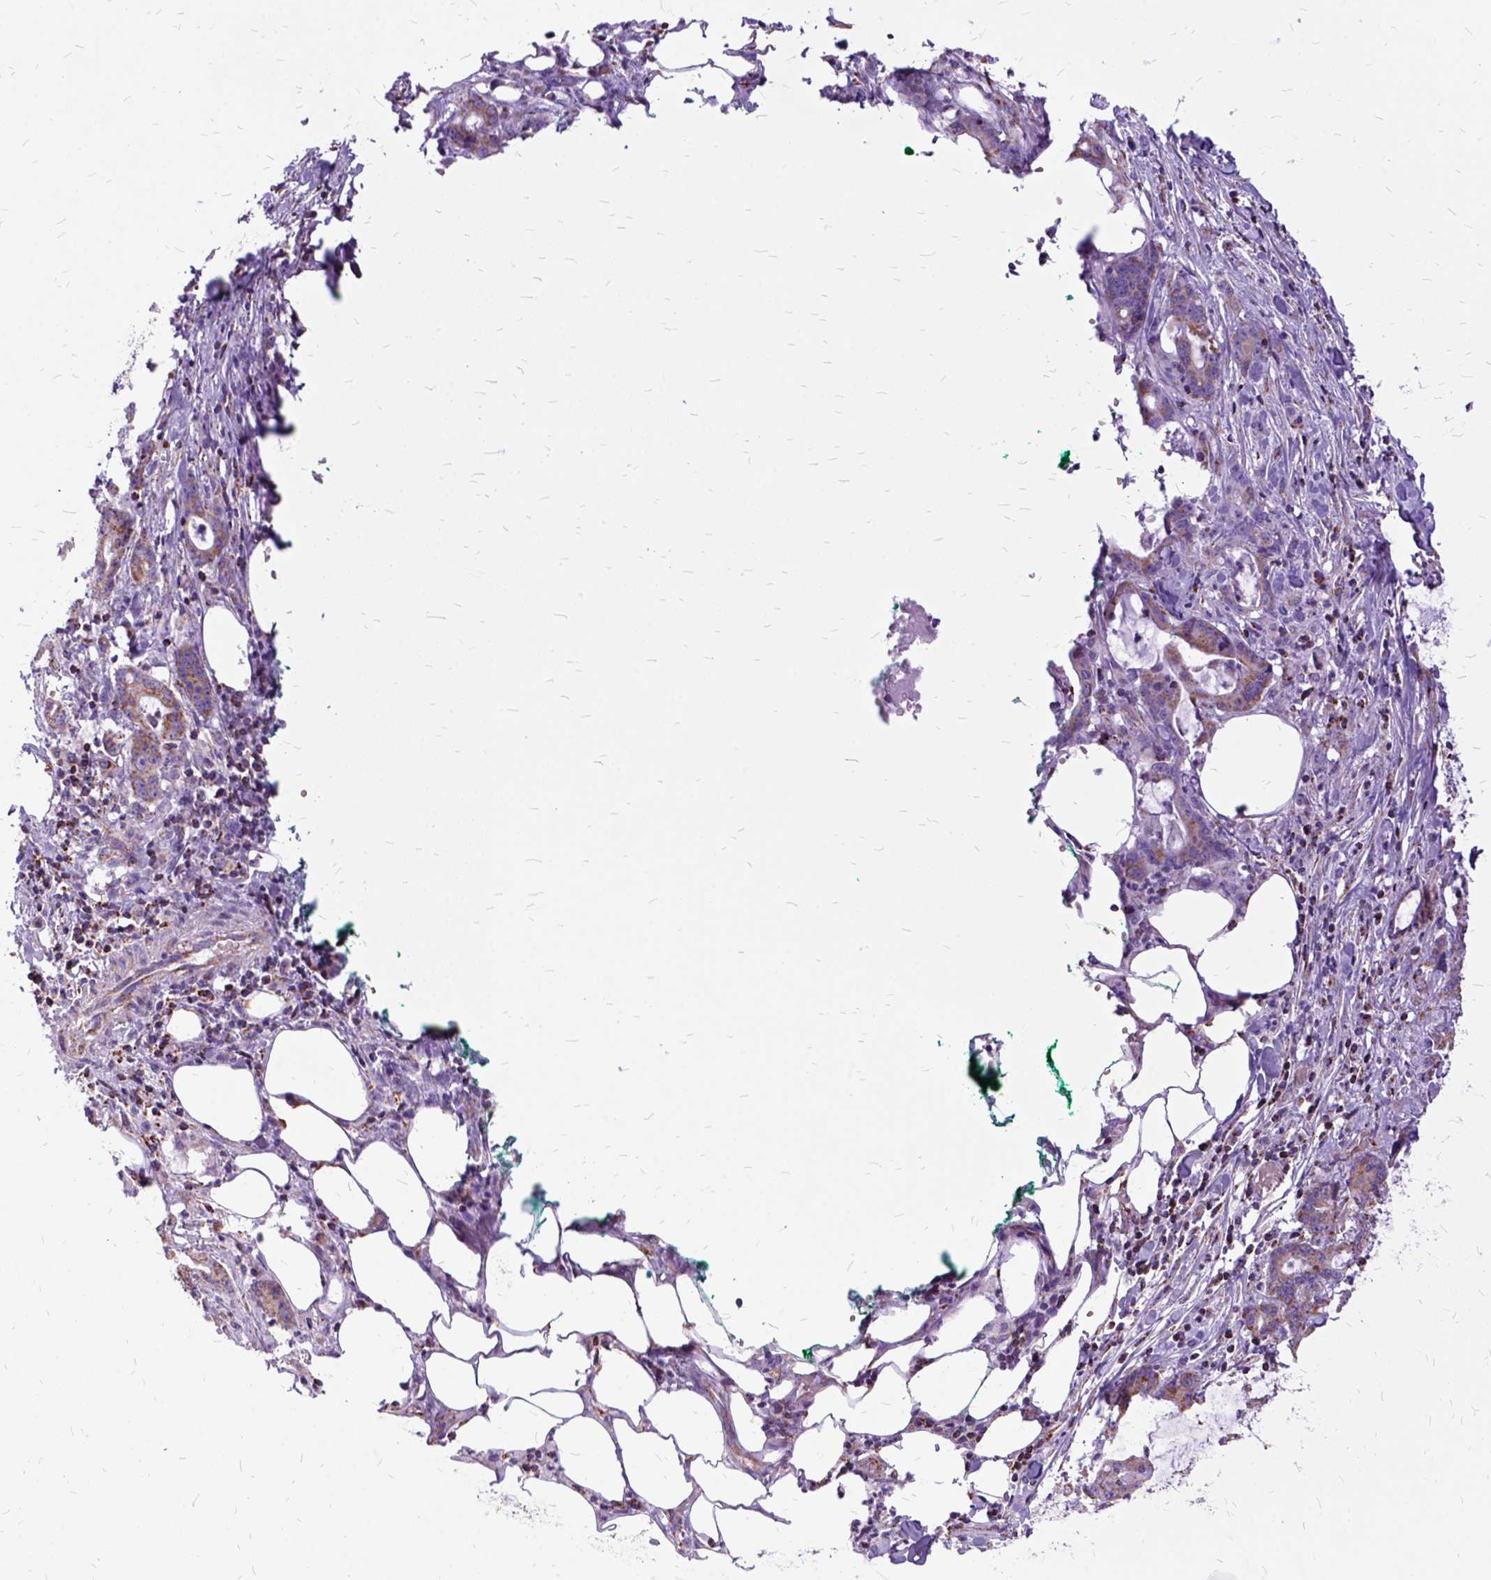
{"staining": {"intensity": "weak", "quantity": ">75%", "location": "cytoplasmic/membranous"}, "tissue": "stomach cancer", "cell_type": "Tumor cells", "image_type": "cancer", "snomed": [{"axis": "morphology", "description": "Adenocarcinoma, NOS"}, {"axis": "topography", "description": "Stomach, upper"}], "caption": "Protein staining of stomach cancer tissue displays weak cytoplasmic/membranous expression in about >75% of tumor cells.", "gene": "OXCT1", "patient": {"sex": "male", "age": 68}}